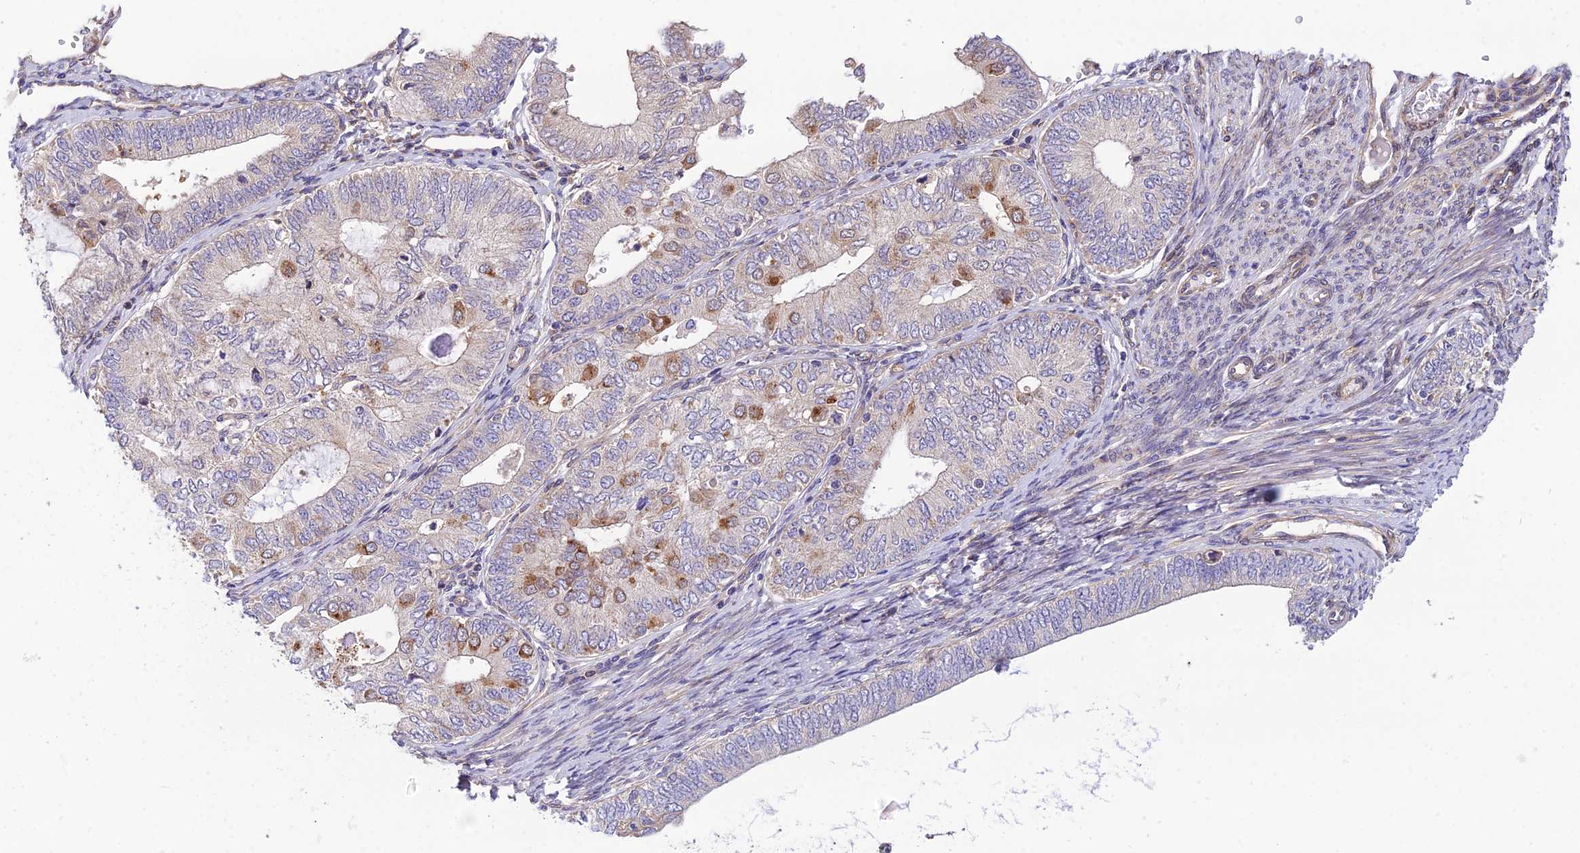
{"staining": {"intensity": "moderate", "quantity": "<25%", "location": "cytoplasmic/membranous"}, "tissue": "endometrial cancer", "cell_type": "Tumor cells", "image_type": "cancer", "snomed": [{"axis": "morphology", "description": "Adenocarcinoma, NOS"}, {"axis": "topography", "description": "Endometrium"}], "caption": "DAB immunohistochemical staining of adenocarcinoma (endometrial) demonstrates moderate cytoplasmic/membranous protein positivity in approximately <25% of tumor cells.", "gene": "TRIM43B", "patient": {"sex": "female", "age": 68}}